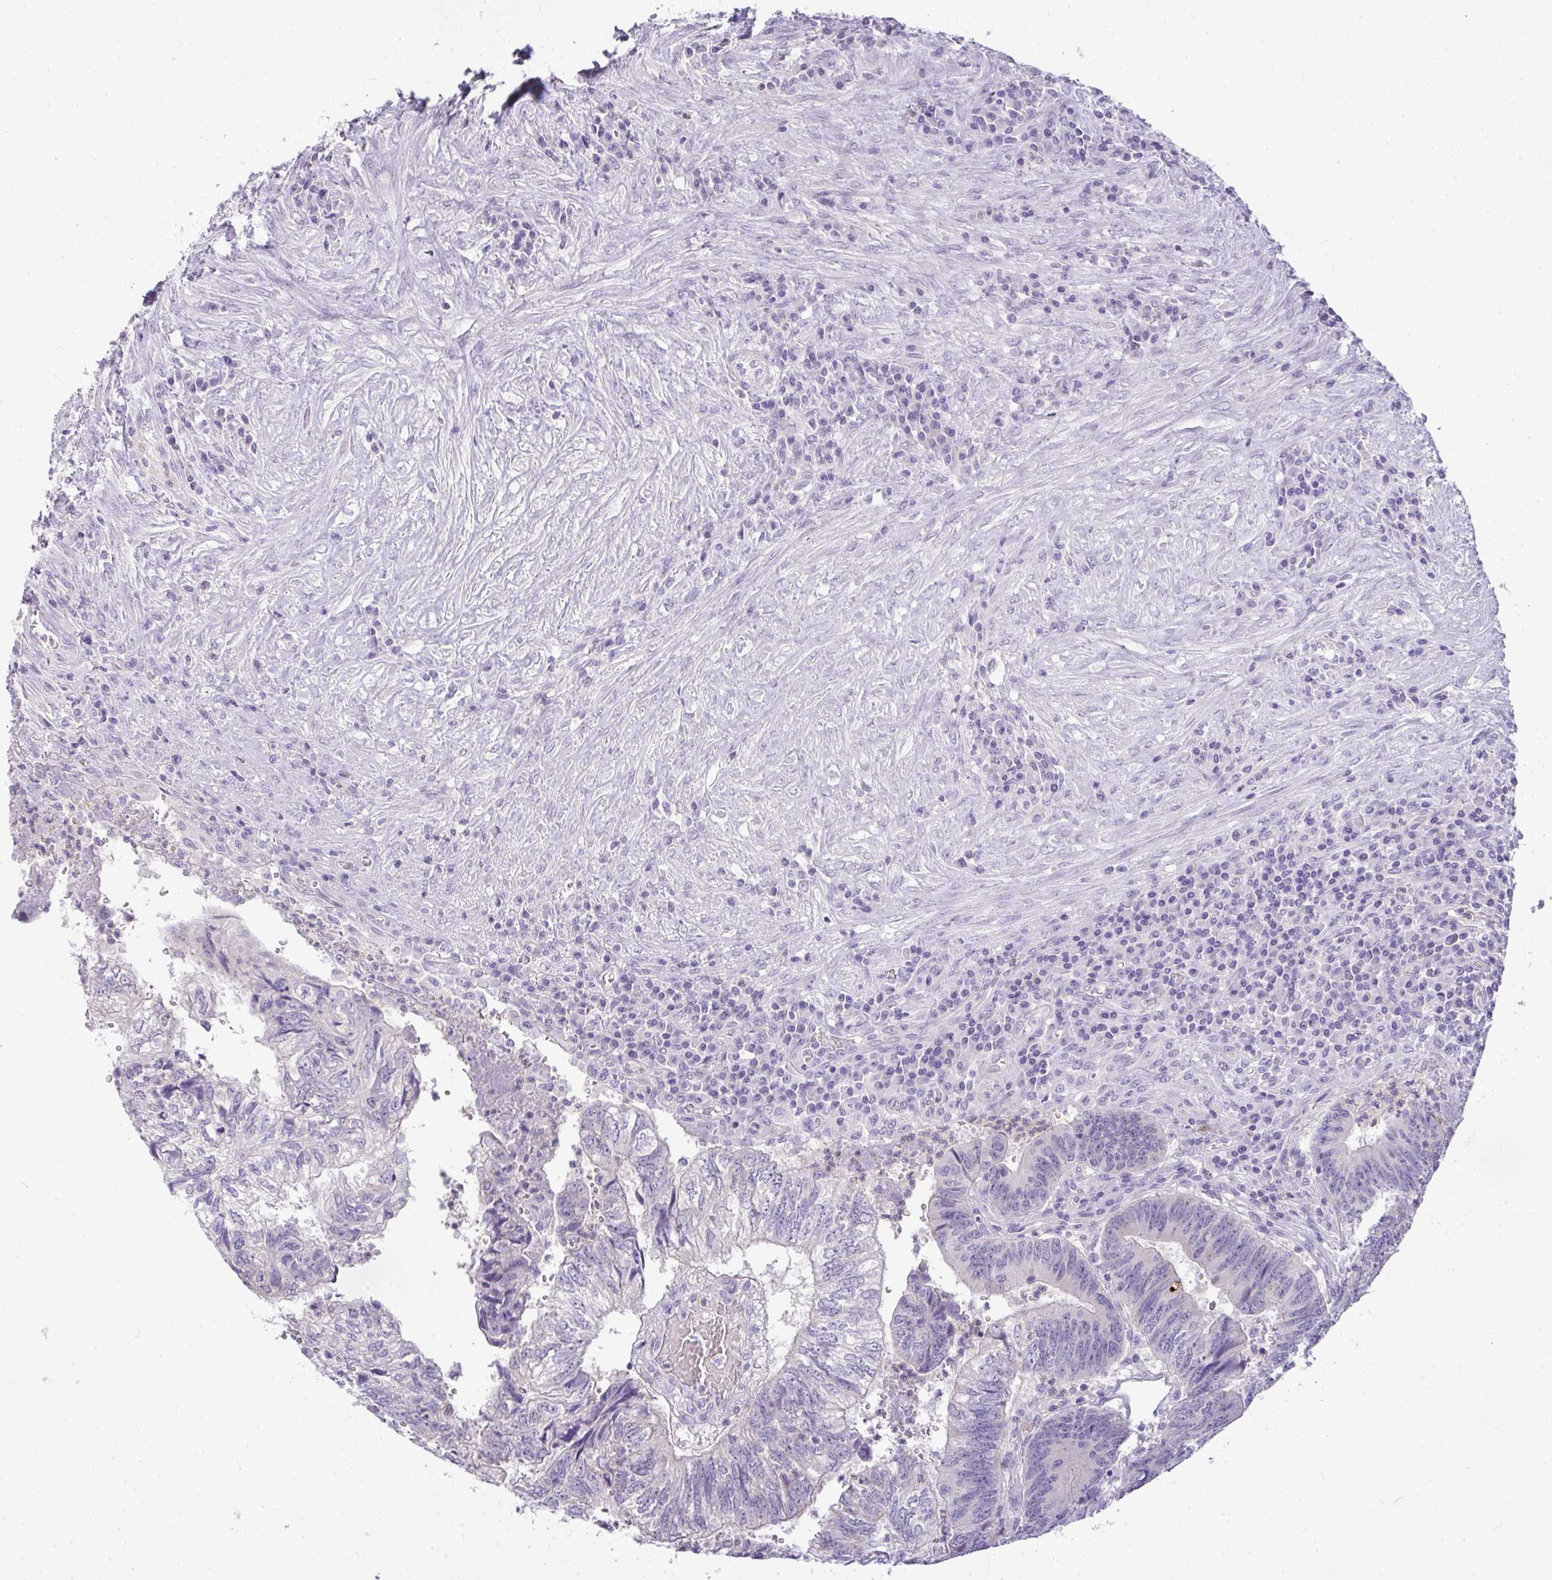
{"staining": {"intensity": "moderate", "quantity": "<25%", "location": "cytoplasmic/membranous"}, "tissue": "colorectal cancer", "cell_type": "Tumor cells", "image_type": "cancer", "snomed": [{"axis": "morphology", "description": "Adenocarcinoma, NOS"}, {"axis": "topography", "description": "Colon"}], "caption": "A low amount of moderate cytoplasmic/membranous staining is present in about <25% of tumor cells in colorectal cancer tissue.", "gene": "LIPE", "patient": {"sex": "male", "age": 86}}